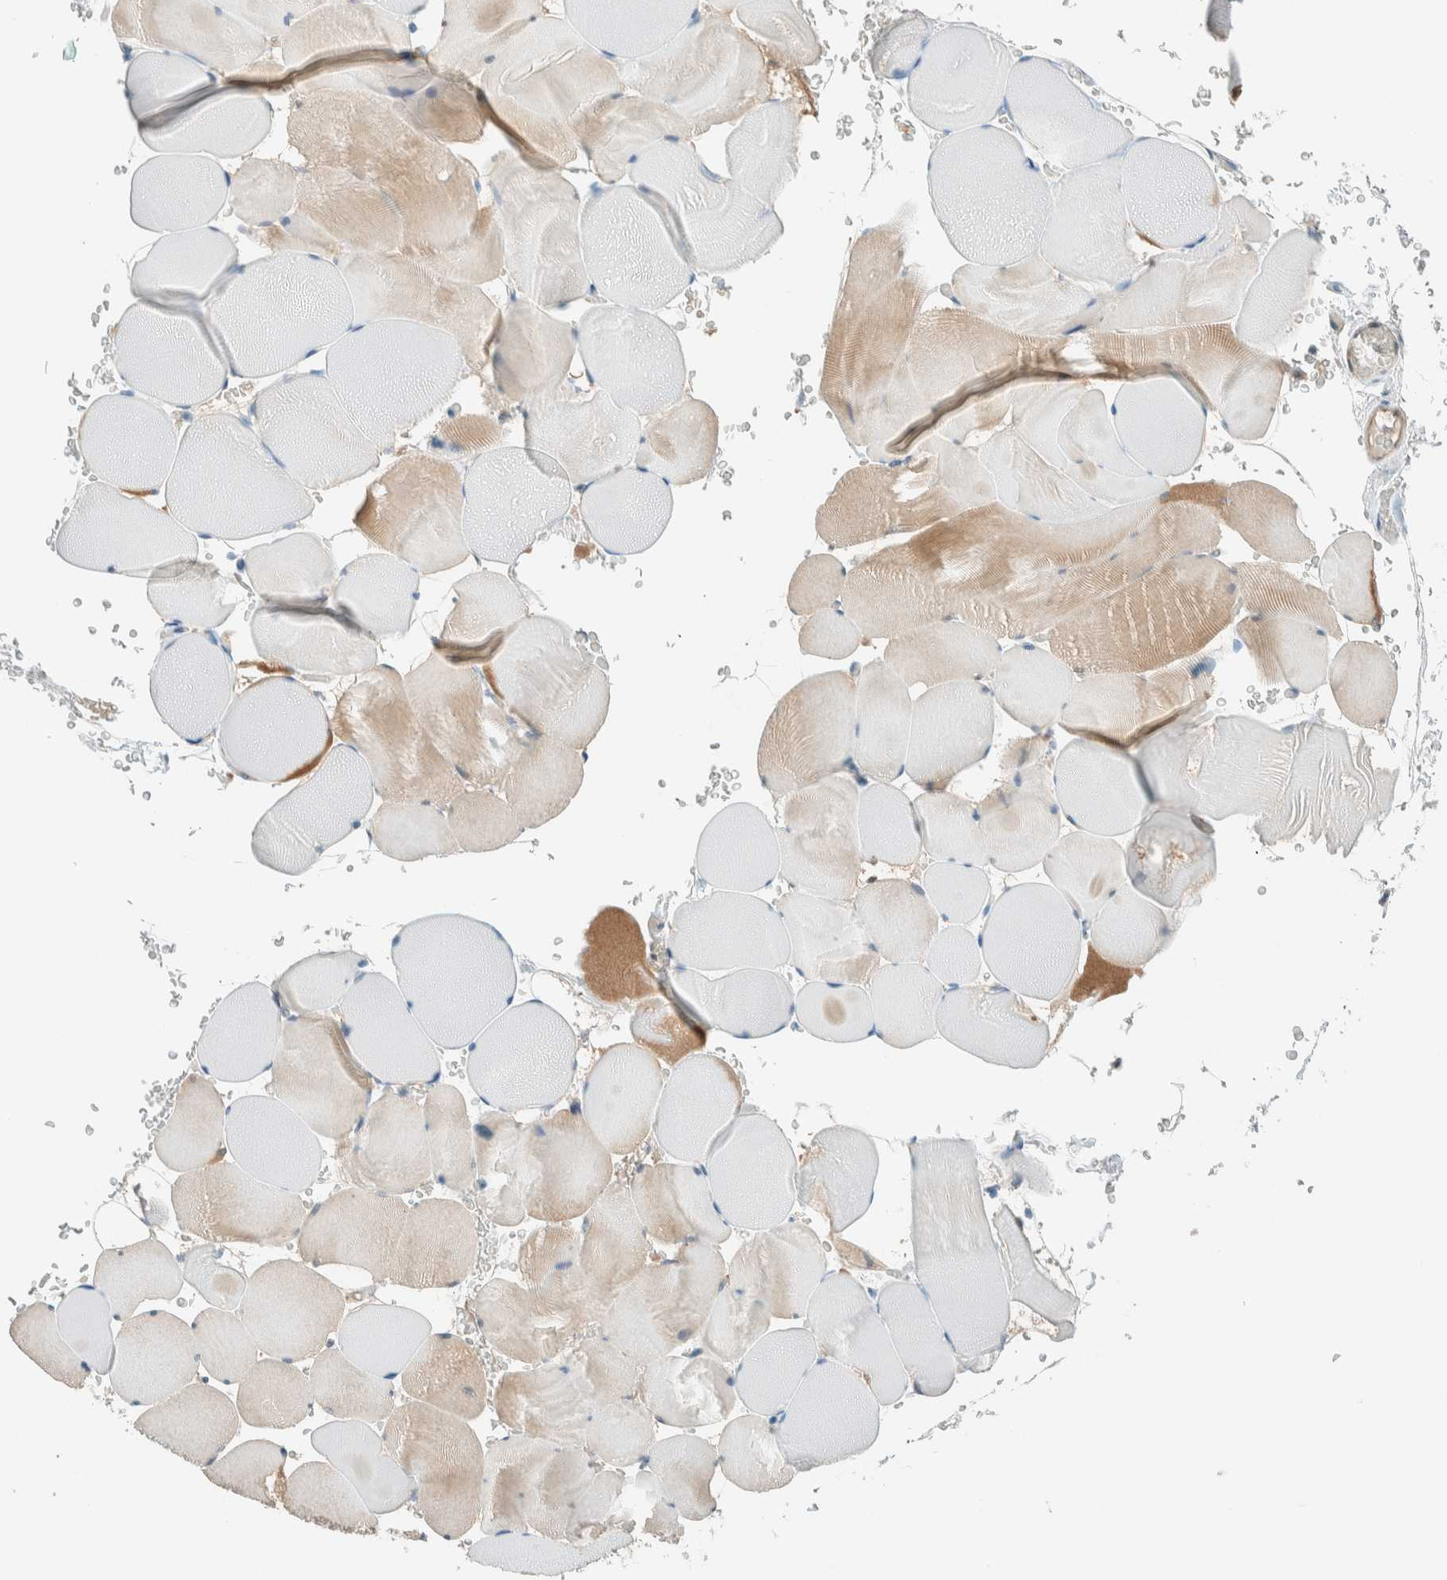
{"staining": {"intensity": "weak", "quantity": ">75%", "location": "cytoplasmic/membranous"}, "tissue": "skeletal muscle", "cell_type": "Myocytes", "image_type": "normal", "snomed": [{"axis": "morphology", "description": "Normal tissue, NOS"}, {"axis": "topography", "description": "Skeletal muscle"}], "caption": "Weak cytoplasmic/membranous positivity is identified in about >75% of myocytes in normal skeletal muscle.", "gene": "NXN", "patient": {"sex": "male", "age": 62}}